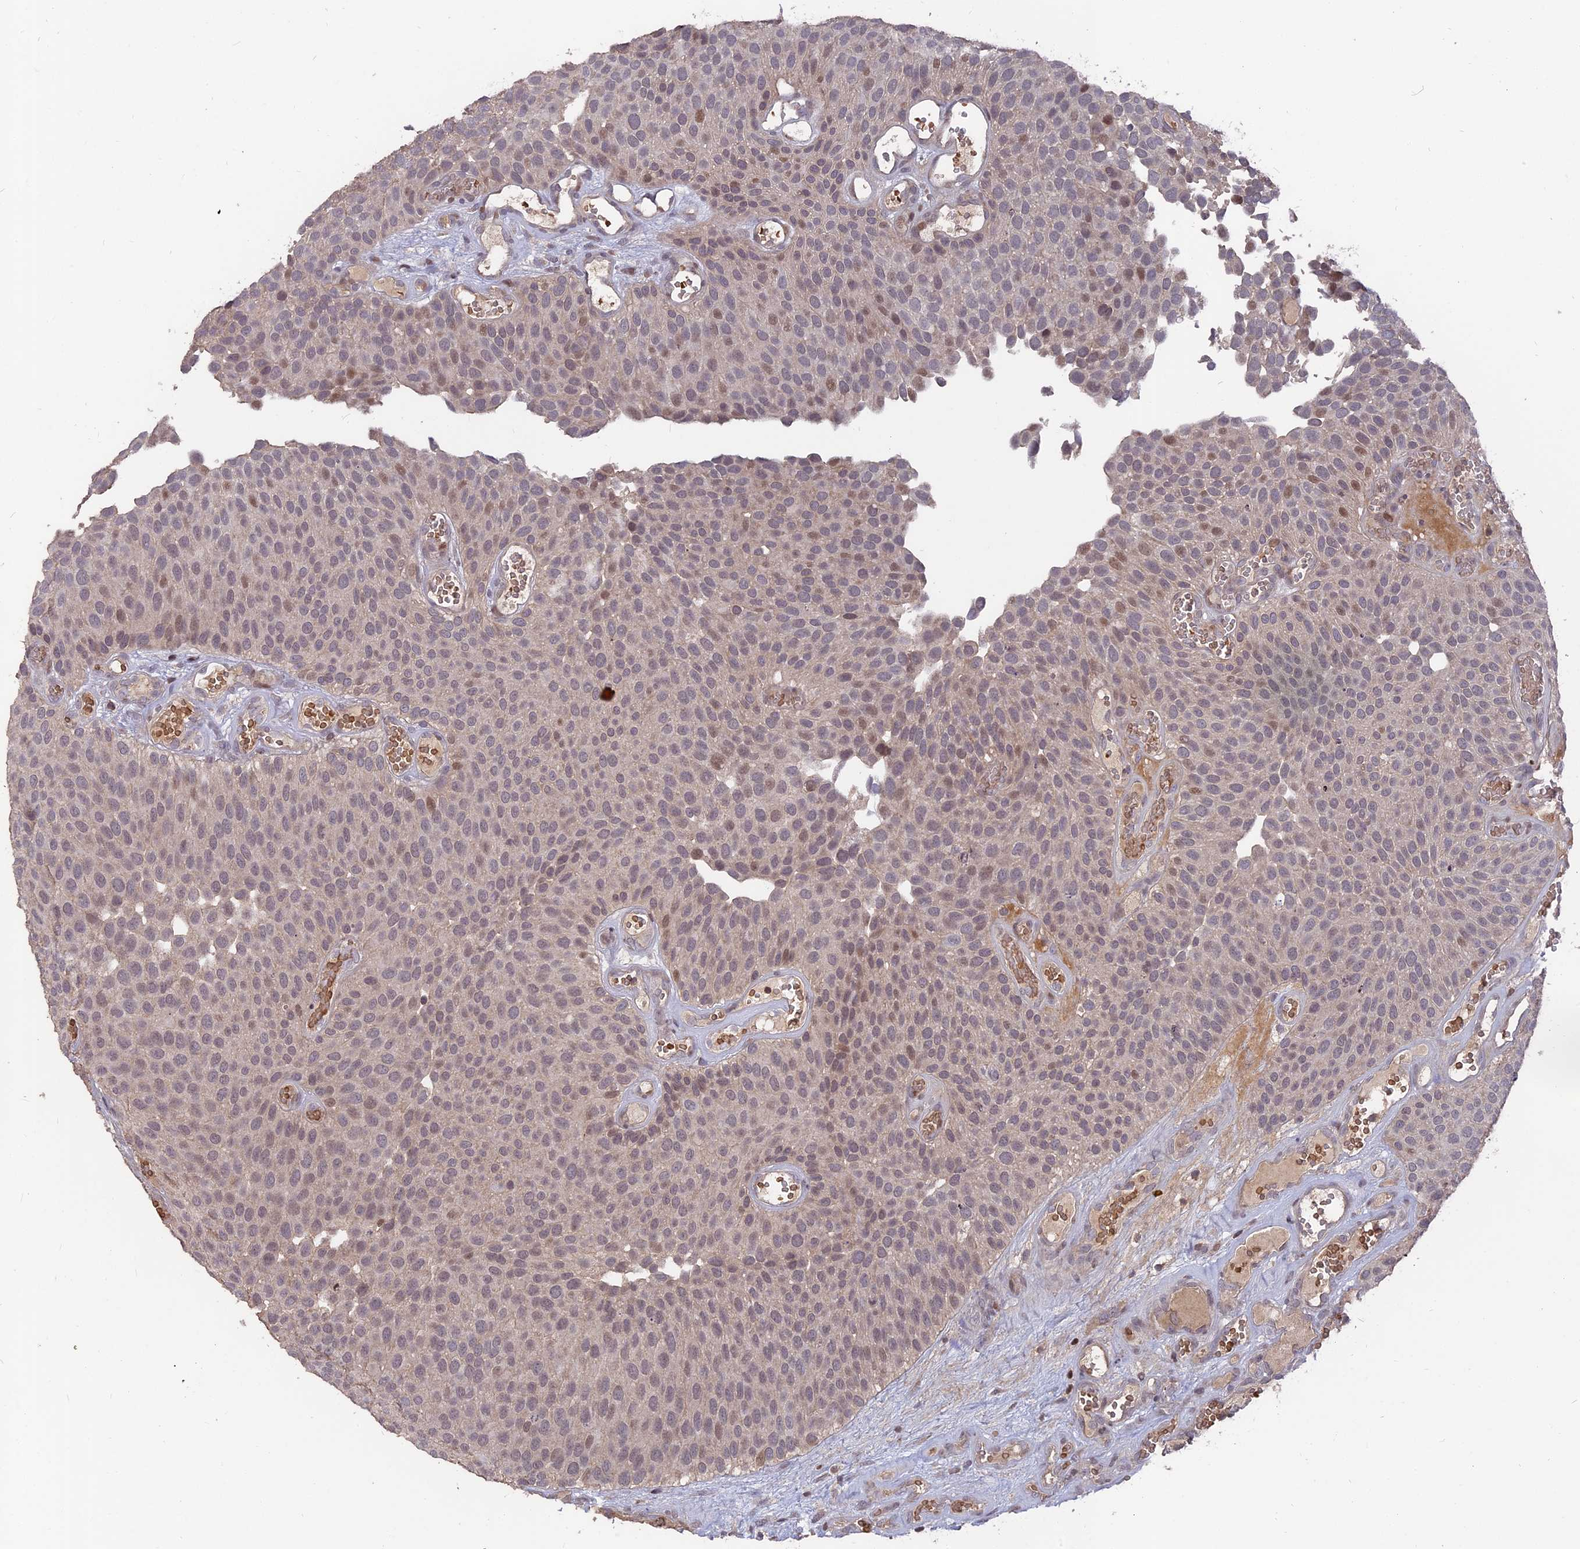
{"staining": {"intensity": "moderate", "quantity": "<25%", "location": "nuclear"}, "tissue": "urothelial cancer", "cell_type": "Tumor cells", "image_type": "cancer", "snomed": [{"axis": "morphology", "description": "Urothelial carcinoma, Low grade"}, {"axis": "topography", "description": "Urinary bladder"}], "caption": "Immunohistochemistry (IHC) image of neoplastic tissue: human urothelial cancer stained using IHC exhibits low levels of moderate protein expression localized specifically in the nuclear of tumor cells, appearing as a nuclear brown color.", "gene": "NR1H3", "patient": {"sex": "male", "age": 89}}